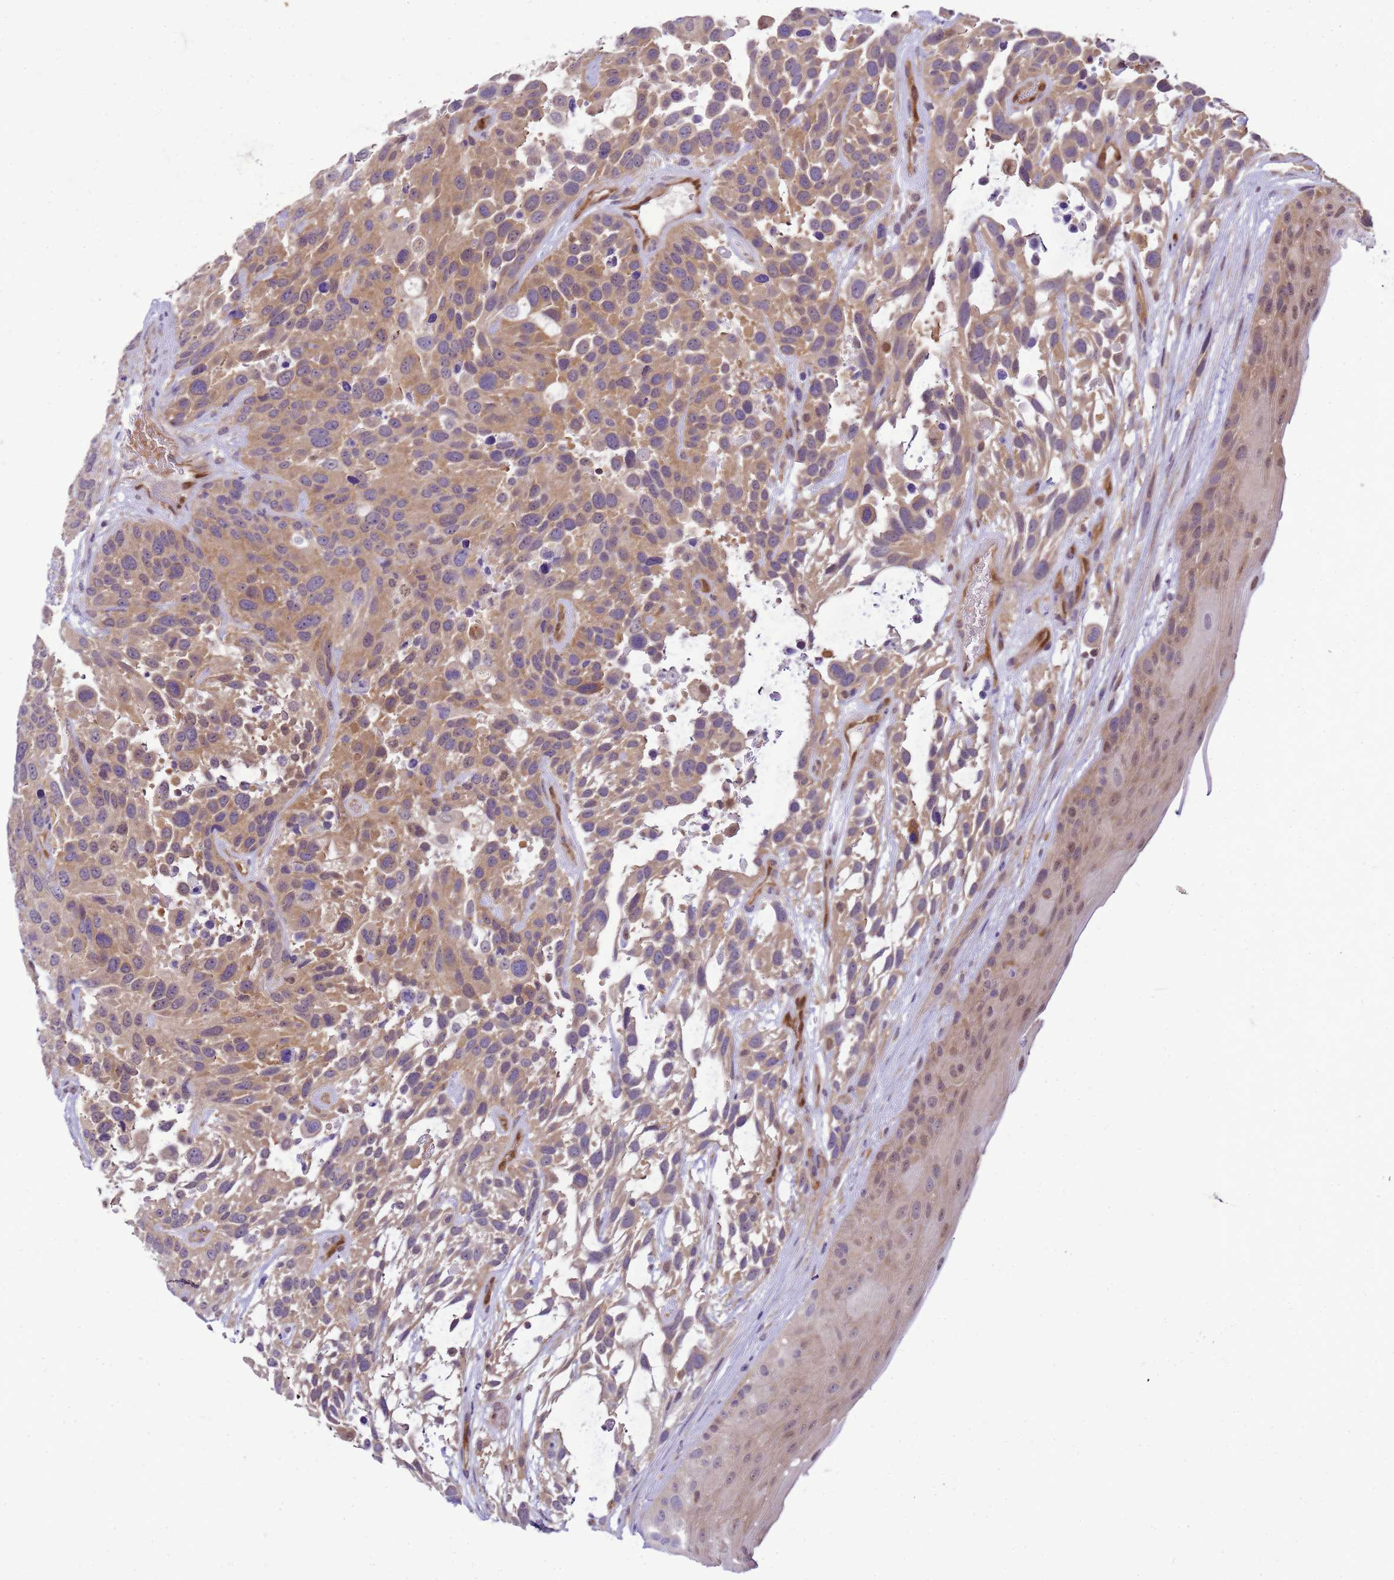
{"staining": {"intensity": "moderate", "quantity": ">75%", "location": "cytoplasmic/membranous"}, "tissue": "urothelial cancer", "cell_type": "Tumor cells", "image_type": "cancer", "snomed": [{"axis": "morphology", "description": "Urothelial carcinoma, High grade"}, {"axis": "topography", "description": "Urinary bladder"}], "caption": "DAB immunohistochemical staining of urothelial carcinoma (high-grade) exhibits moderate cytoplasmic/membranous protein expression in about >75% of tumor cells.", "gene": "DDI2", "patient": {"sex": "female", "age": 70}}